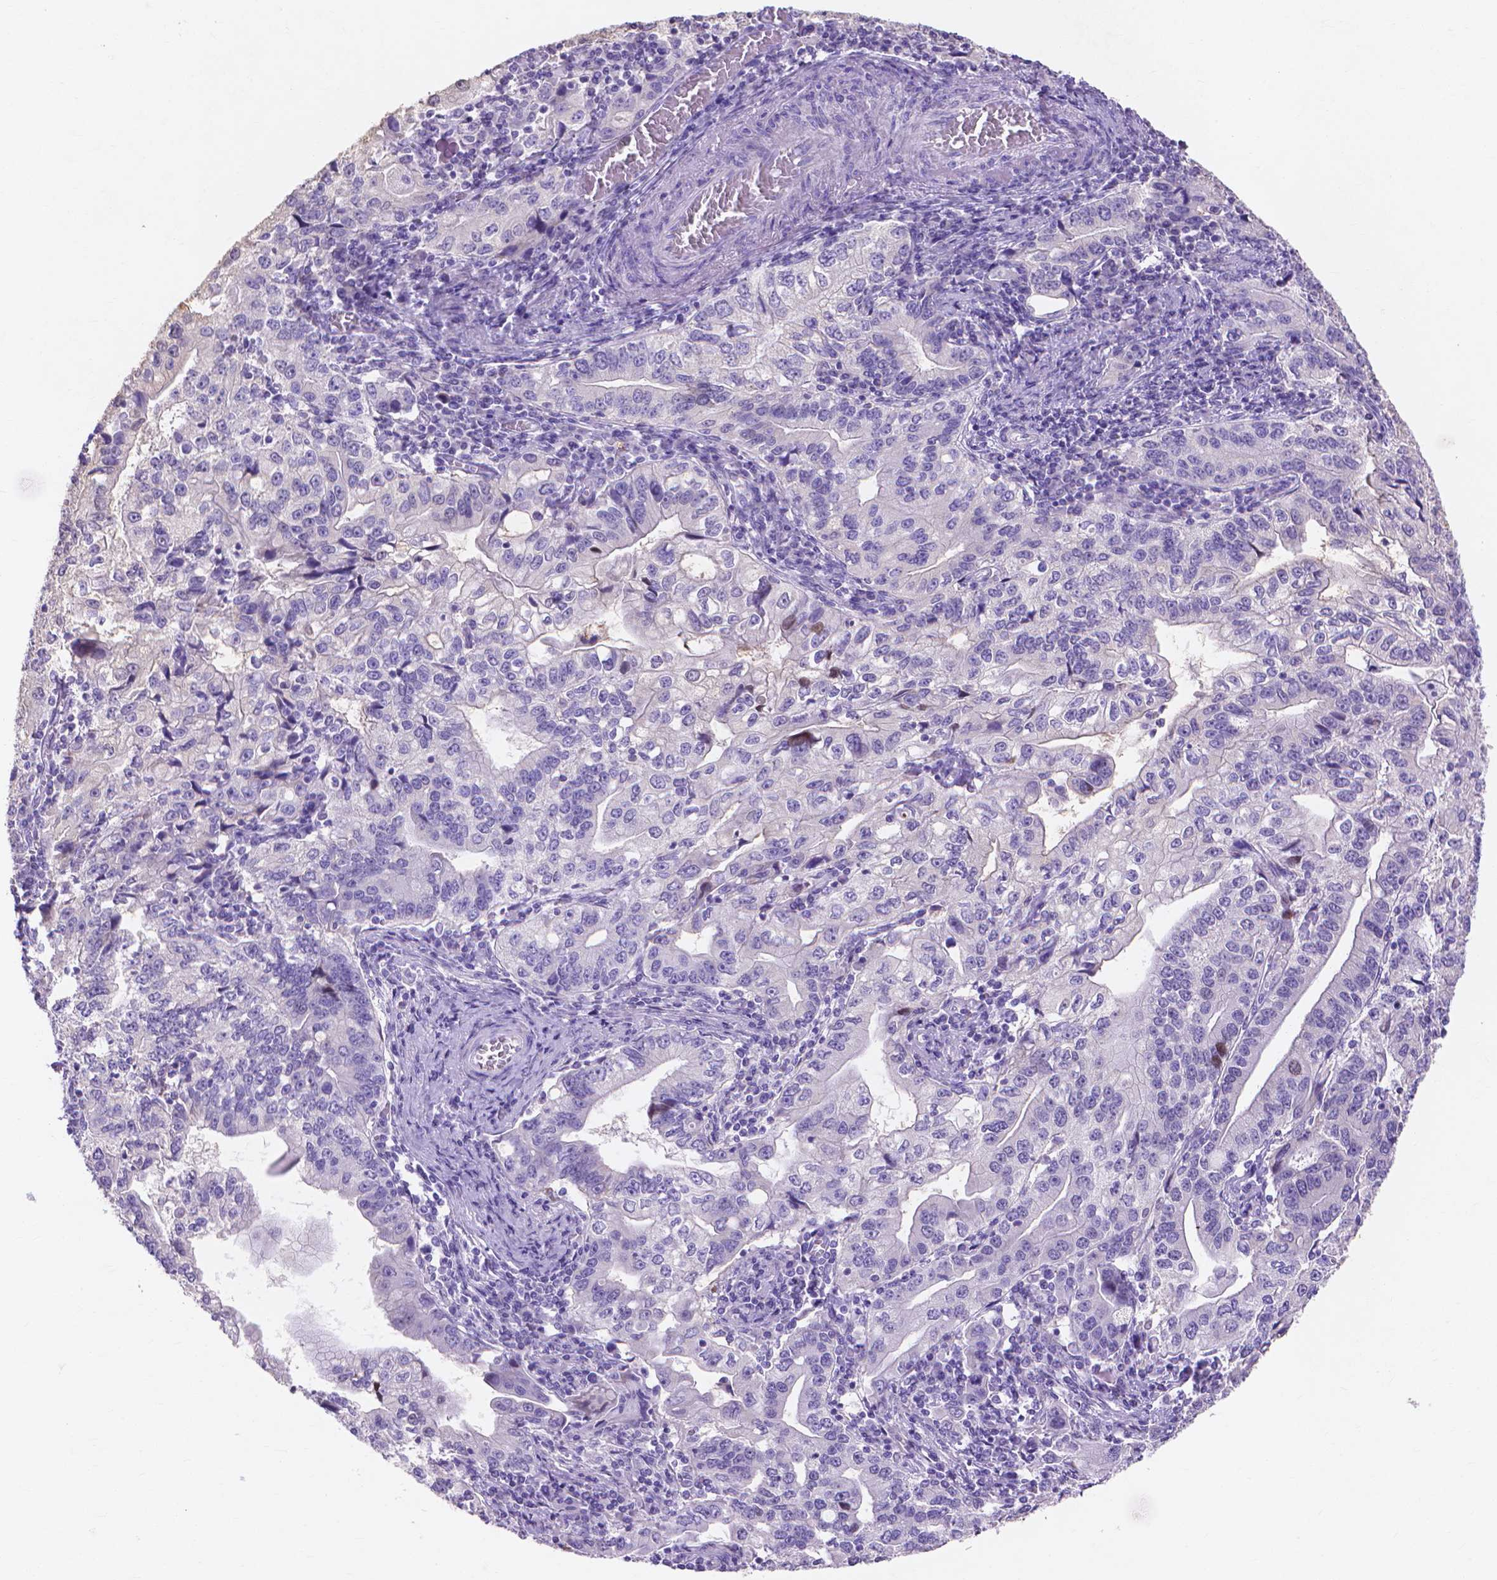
{"staining": {"intensity": "negative", "quantity": "none", "location": "none"}, "tissue": "stomach cancer", "cell_type": "Tumor cells", "image_type": "cancer", "snomed": [{"axis": "morphology", "description": "Adenocarcinoma, NOS"}, {"axis": "topography", "description": "Stomach, lower"}], "caption": "An image of human stomach cancer (adenocarcinoma) is negative for staining in tumor cells.", "gene": "MMP11", "patient": {"sex": "female", "age": 72}}